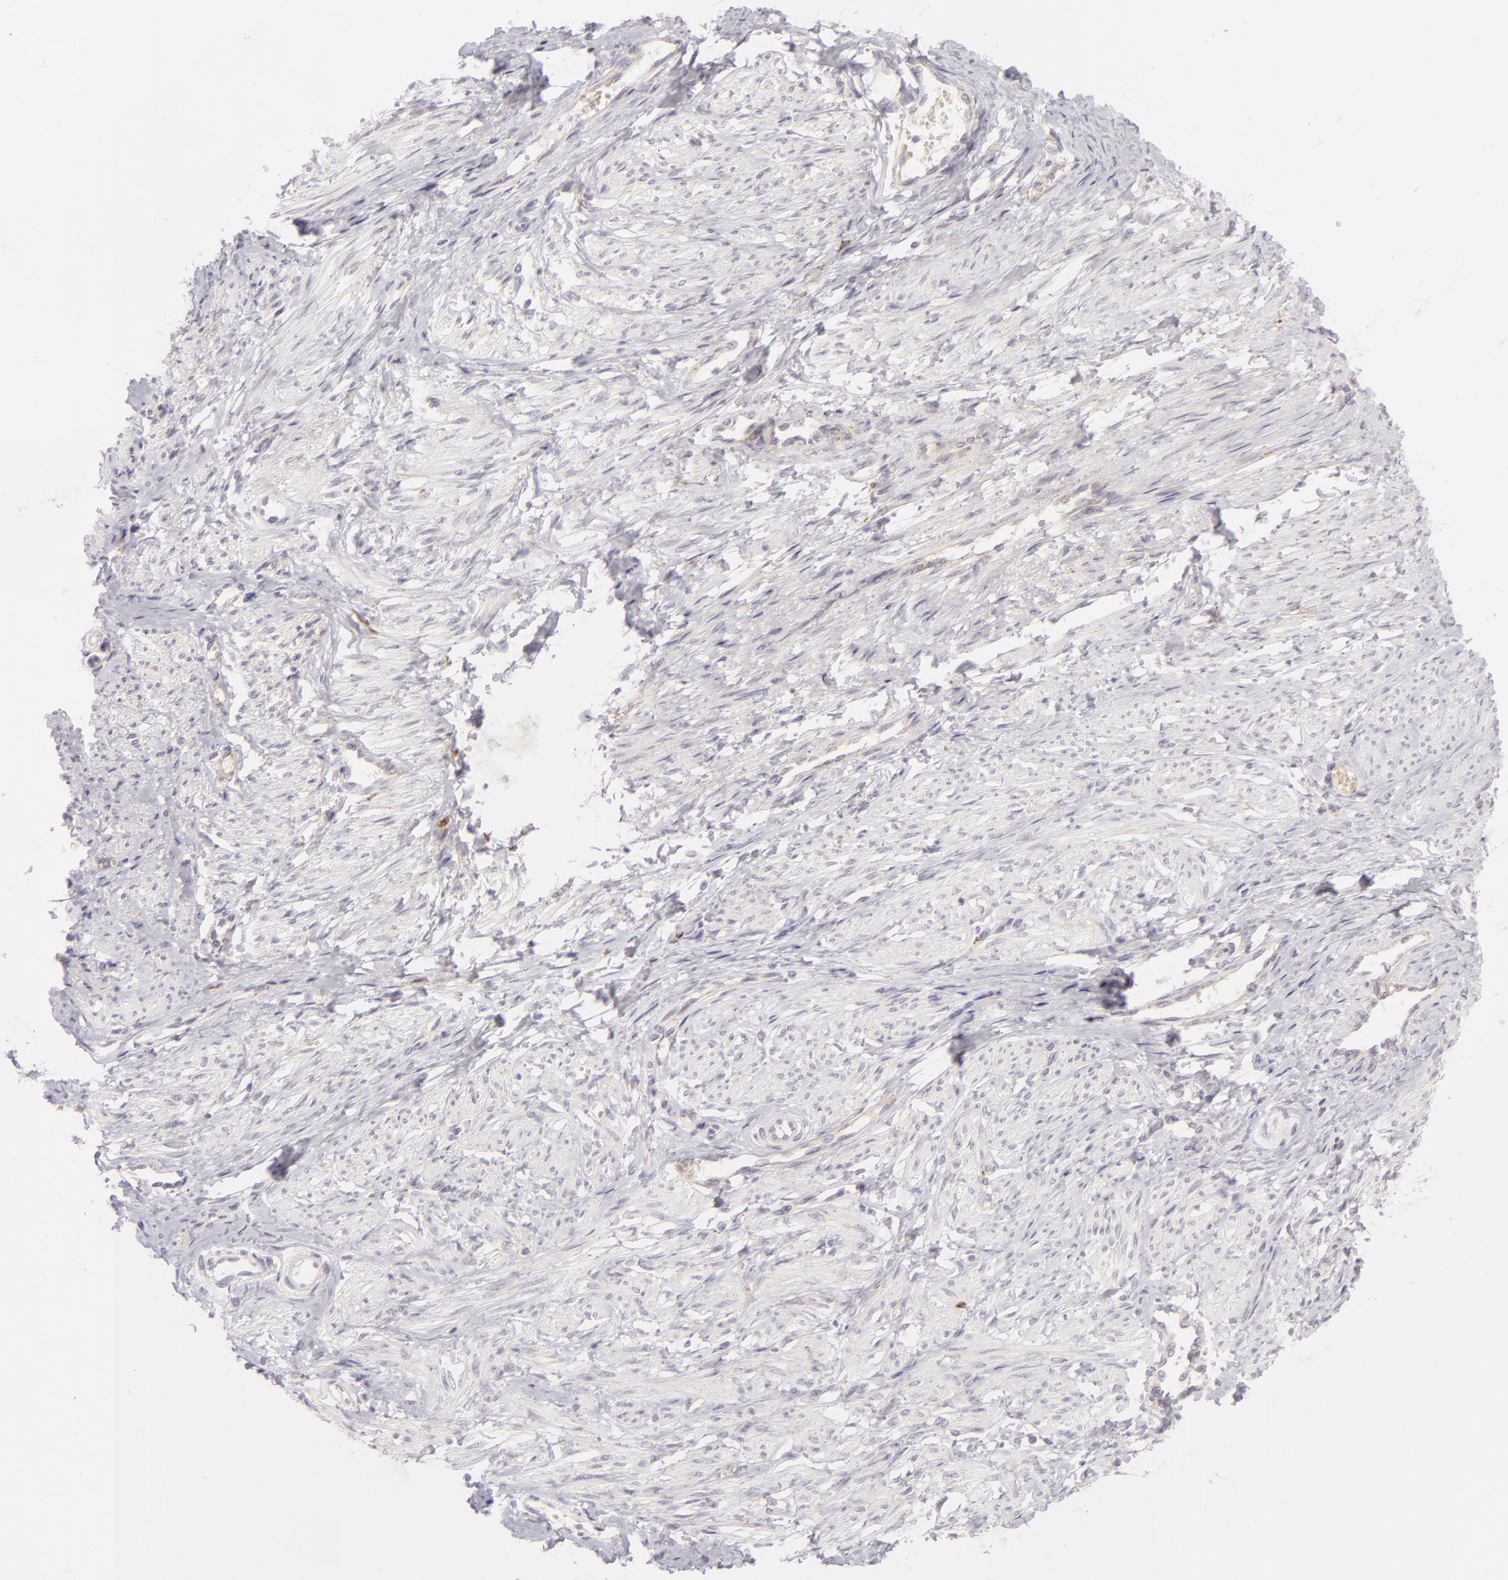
{"staining": {"intensity": "negative", "quantity": "none", "location": "none"}, "tissue": "smooth muscle", "cell_type": "Smooth muscle cells", "image_type": "normal", "snomed": [{"axis": "morphology", "description": "Normal tissue, NOS"}, {"axis": "topography", "description": "Smooth muscle"}, {"axis": "topography", "description": "Uterus"}], "caption": "A photomicrograph of human smooth muscle is negative for staining in smooth muscle cells. Brightfield microscopy of immunohistochemistry stained with DAB (3,3'-diaminobenzidine) (brown) and hematoxylin (blue), captured at high magnification.", "gene": "ZC3H7B", "patient": {"sex": "female", "age": 39}}